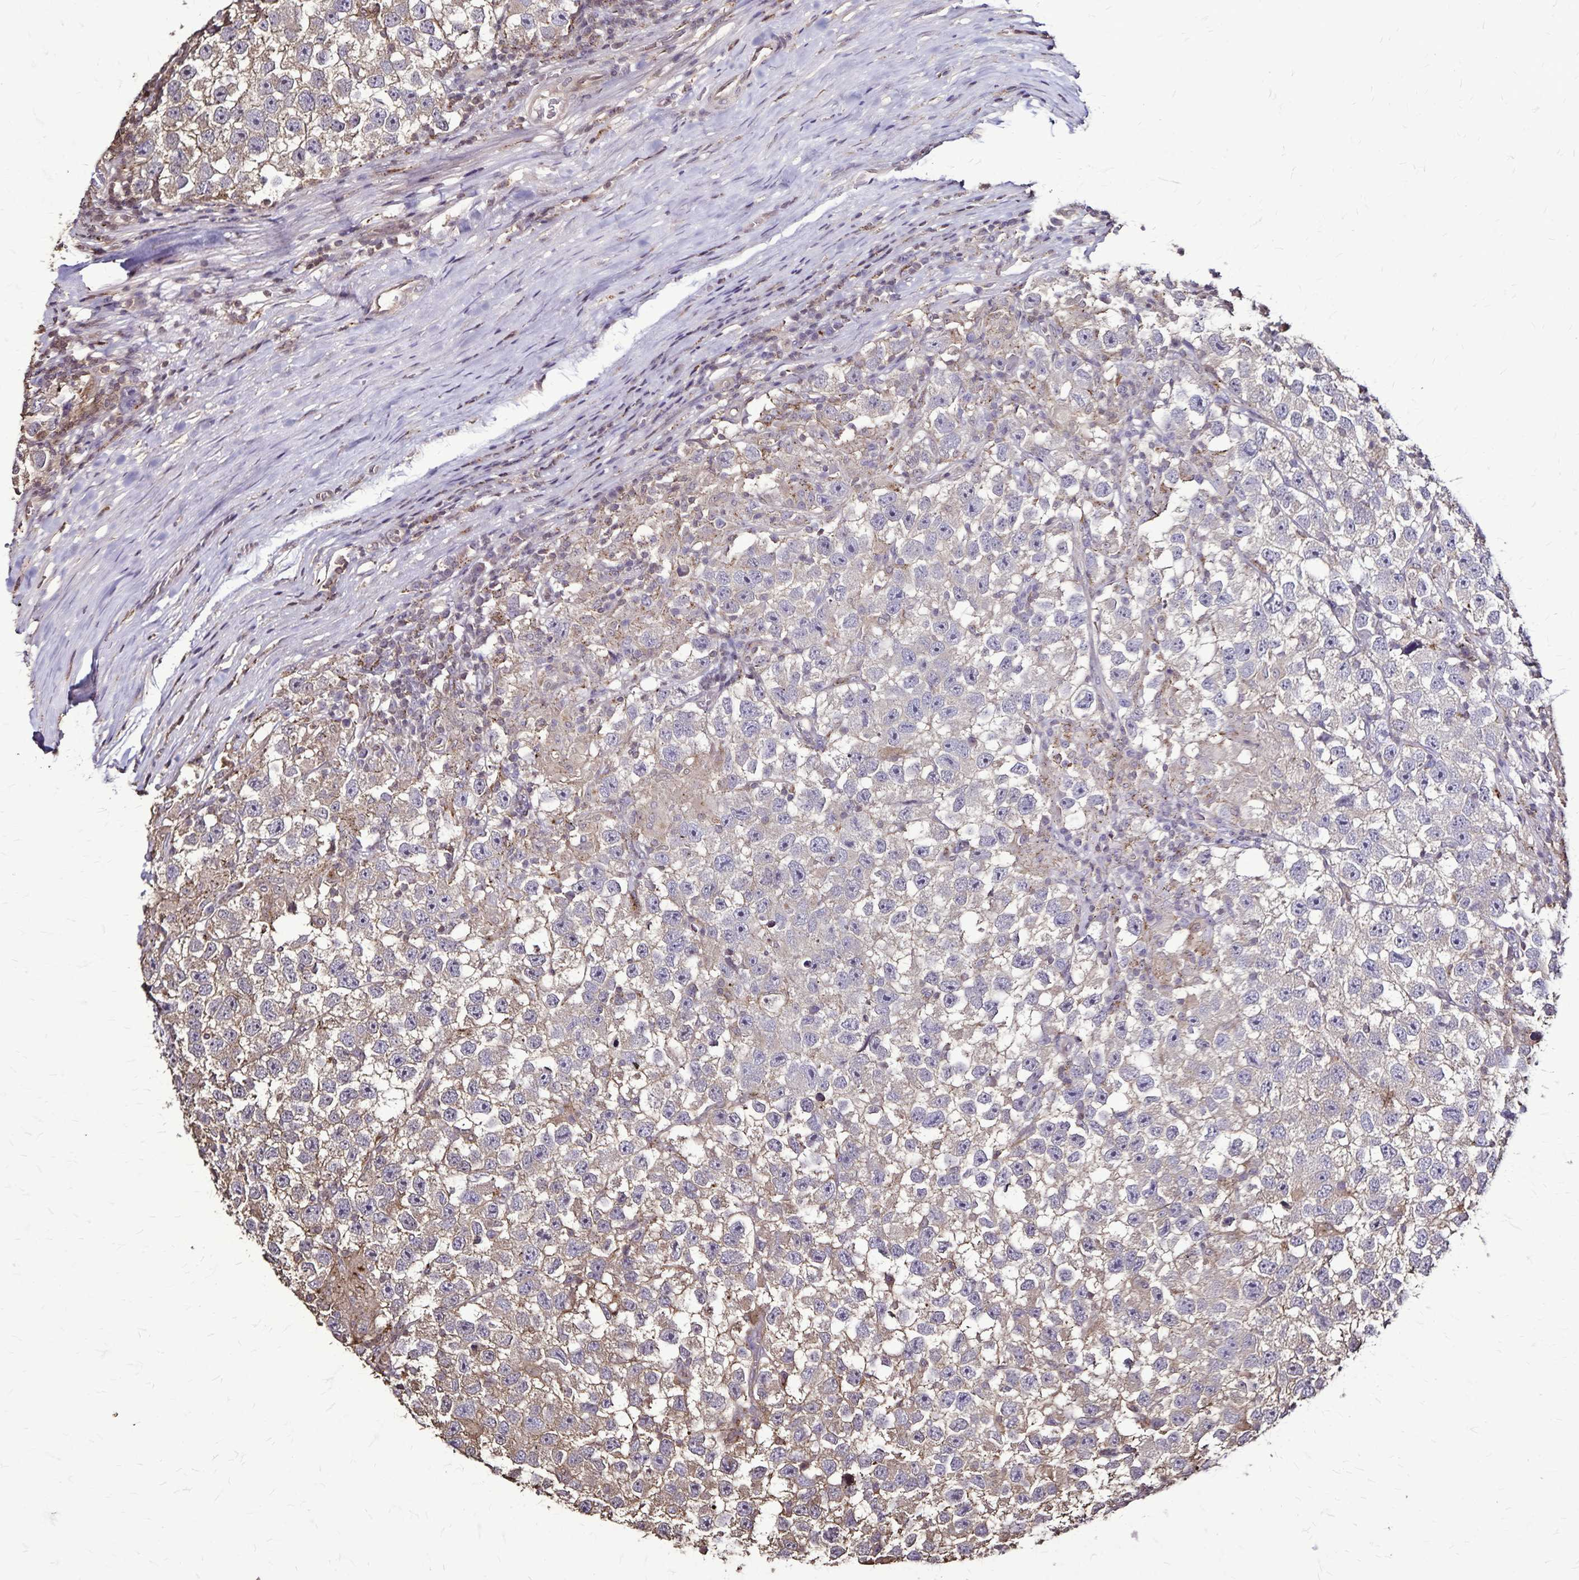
{"staining": {"intensity": "weak", "quantity": "<25%", "location": "cytoplasmic/membranous"}, "tissue": "testis cancer", "cell_type": "Tumor cells", "image_type": "cancer", "snomed": [{"axis": "morphology", "description": "Seminoma, NOS"}, {"axis": "topography", "description": "Testis"}], "caption": "Immunohistochemistry histopathology image of neoplastic tissue: human testis cancer stained with DAB reveals no significant protein positivity in tumor cells.", "gene": "CHMP1B", "patient": {"sex": "male", "age": 26}}